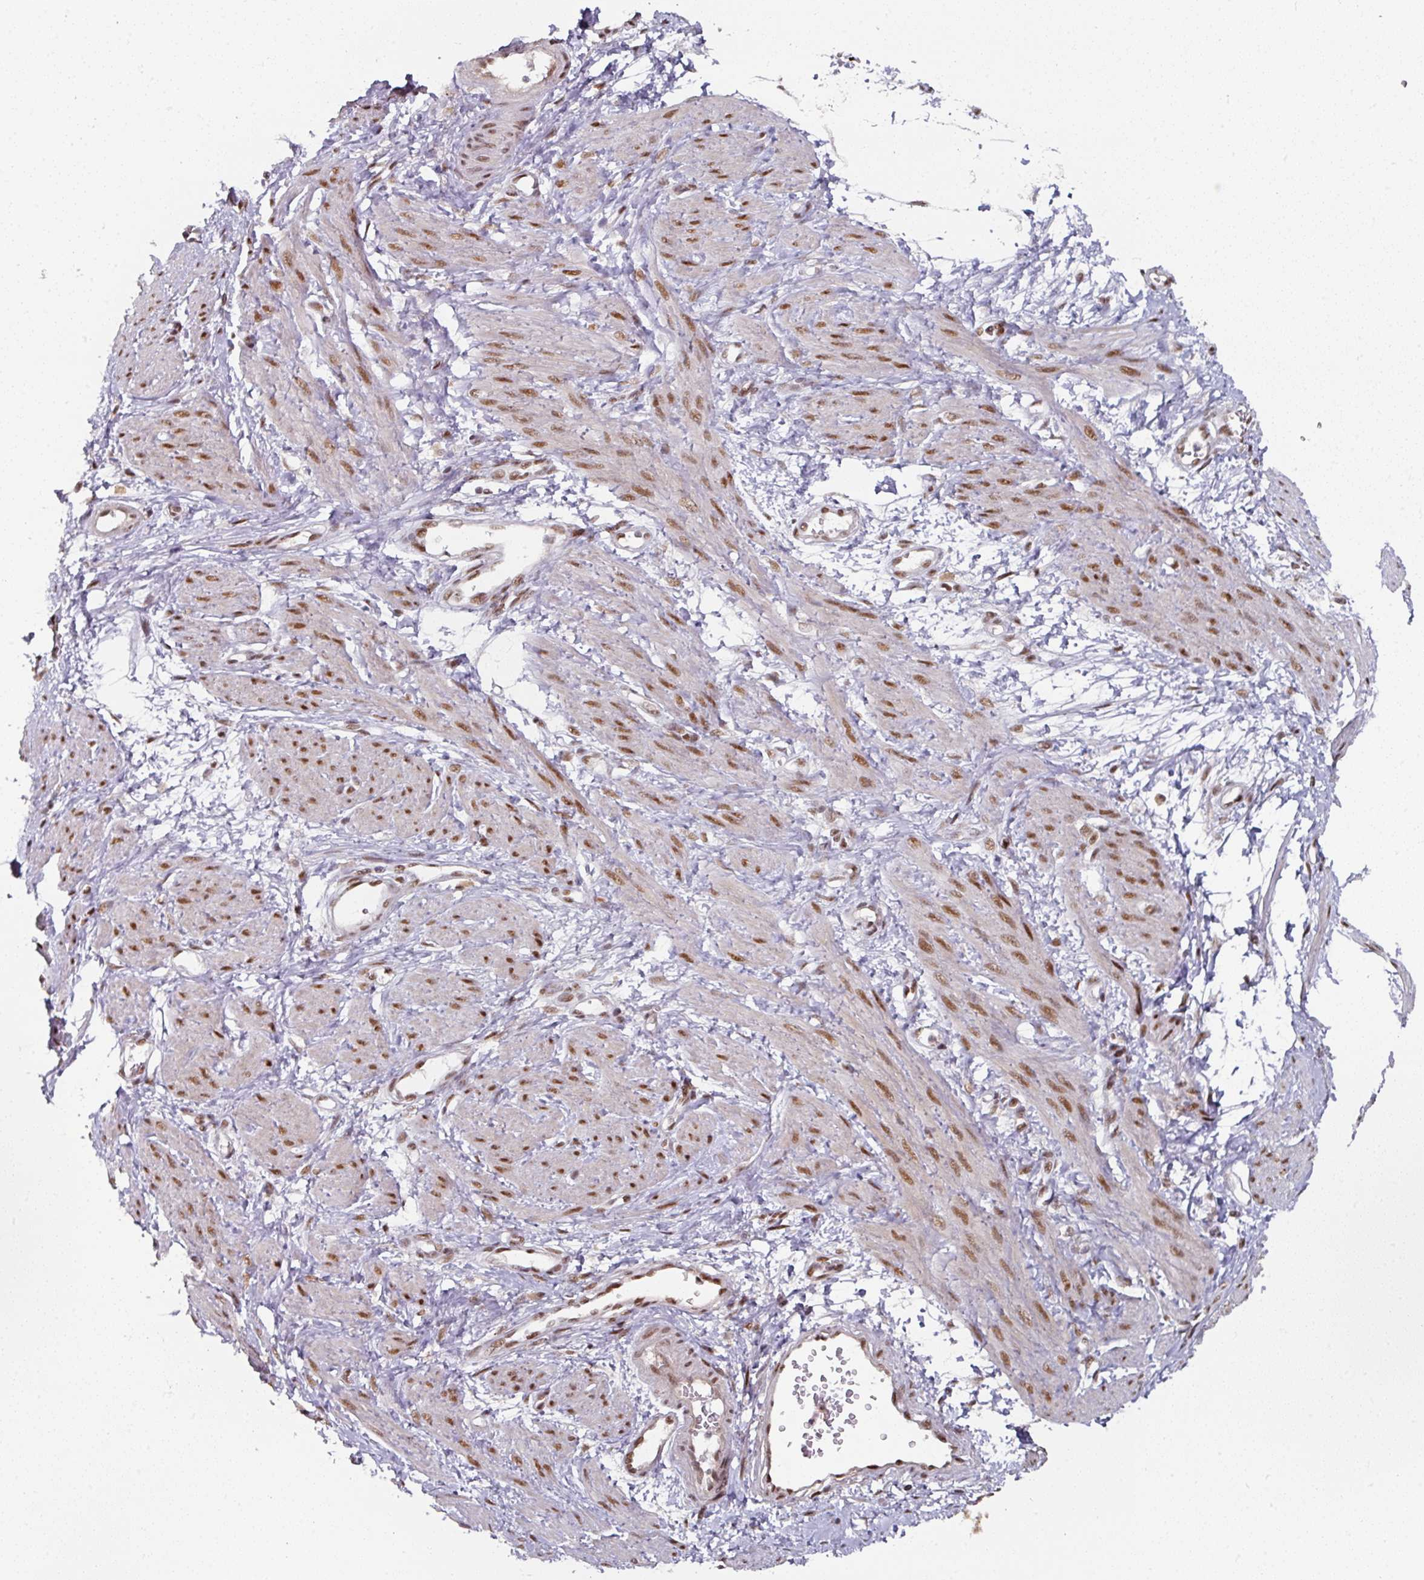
{"staining": {"intensity": "moderate", "quantity": ">75%", "location": "nuclear"}, "tissue": "smooth muscle", "cell_type": "Smooth muscle cells", "image_type": "normal", "snomed": [{"axis": "morphology", "description": "Normal tissue, NOS"}, {"axis": "topography", "description": "Smooth muscle"}, {"axis": "topography", "description": "Uterus"}], "caption": "Immunohistochemistry (IHC) (DAB (3,3'-diaminobenzidine)) staining of unremarkable human smooth muscle demonstrates moderate nuclear protein positivity in about >75% of smooth muscle cells.", "gene": "ENSG00000289690", "patient": {"sex": "female", "age": 39}}